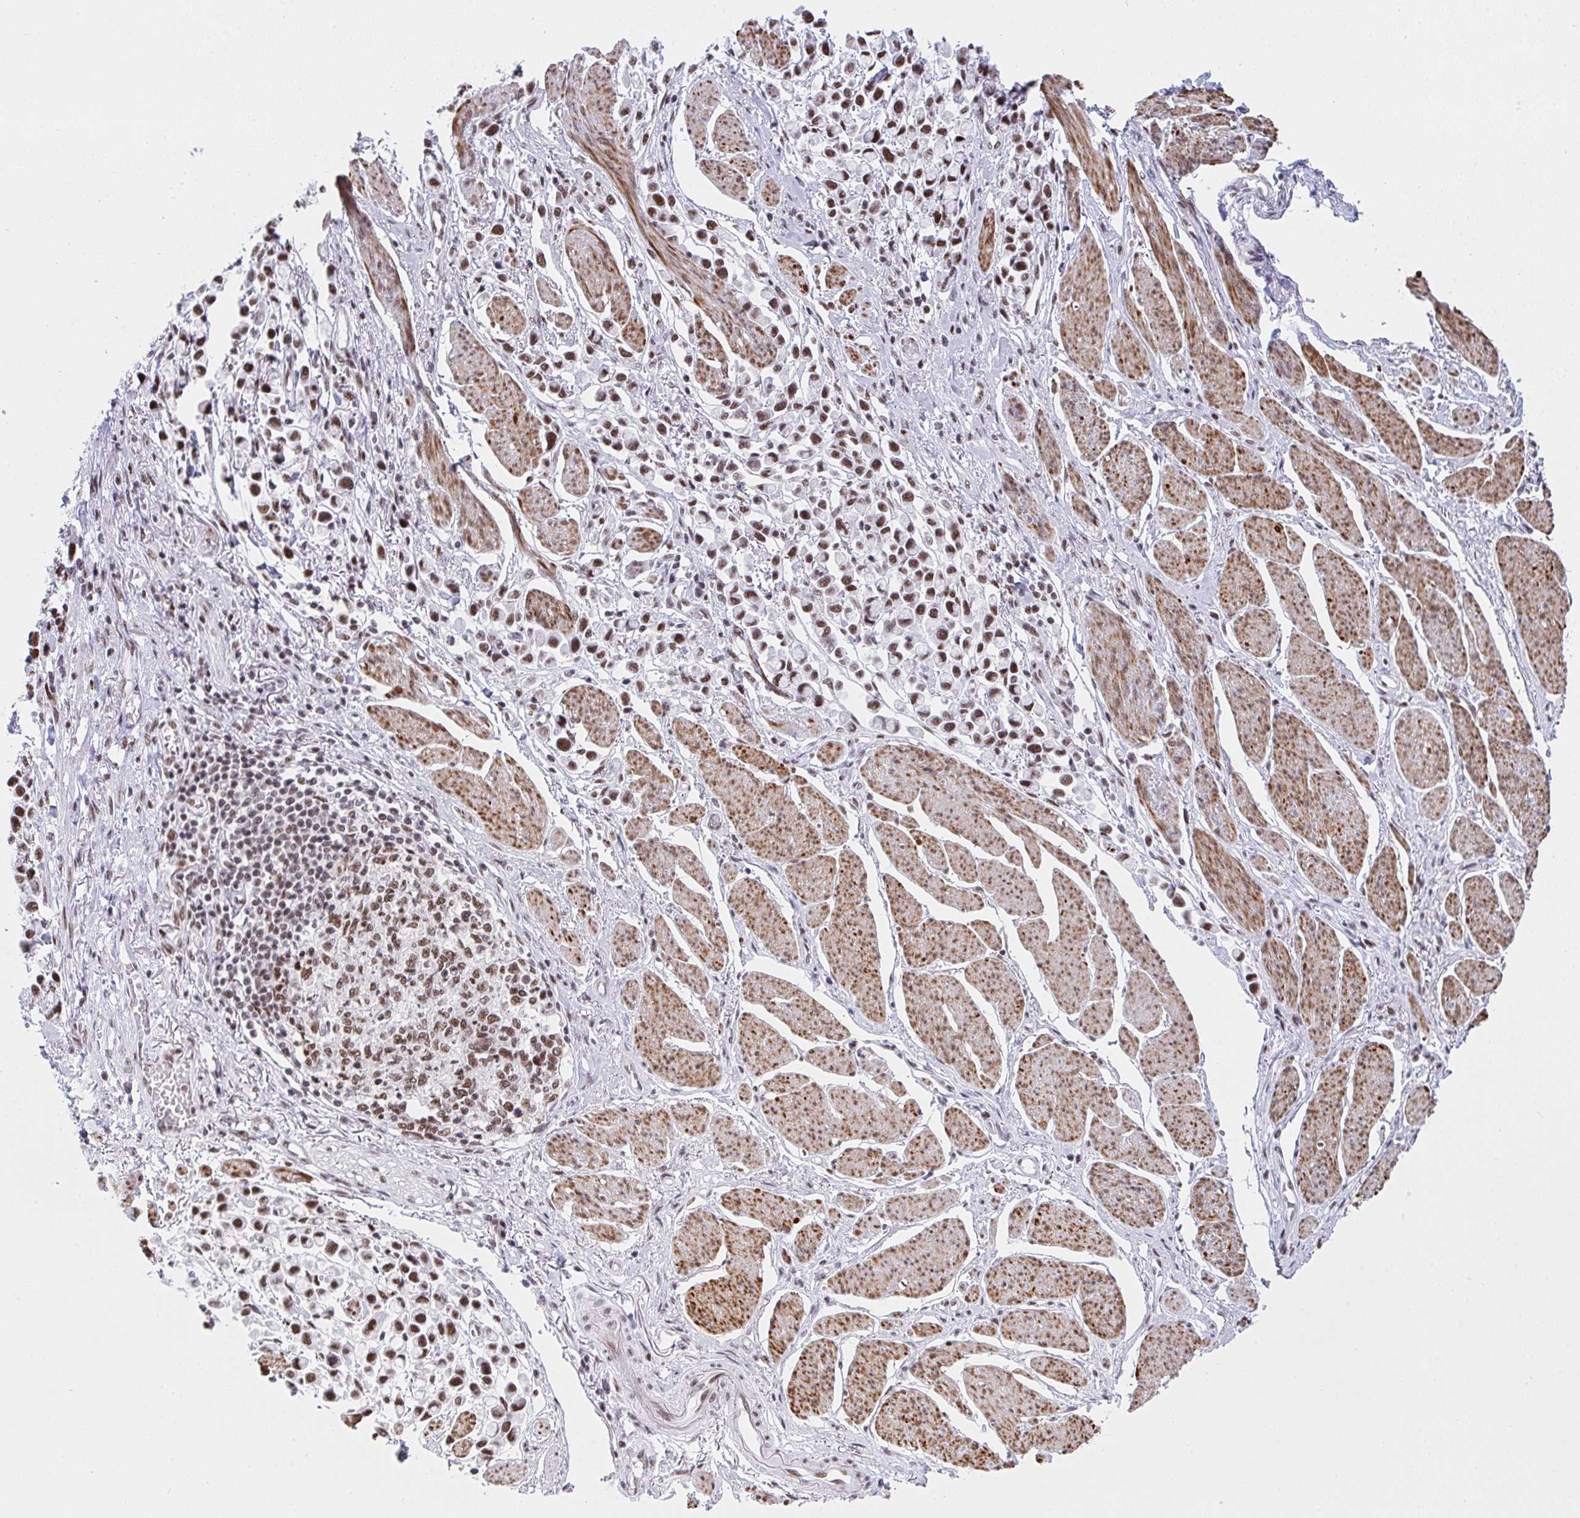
{"staining": {"intensity": "moderate", "quantity": ">75%", "location": "nuclear"}, "tissue": "stomach cancer", "cell_type": "Tumor cells", "image_type": "cancer", "snomed": [{"axis": "morphology", "description": "Adenocarcinoma, NOS"}, {"axis": "topography", "description": "Stomach"}], "caption": "This is a micrograph of IHC staining of stomach cancer, which shows moderate positivity in the nuclear of tumor cells.", "gene": "SNRNP70", "patient": {"sex": "female", "age": 81}}